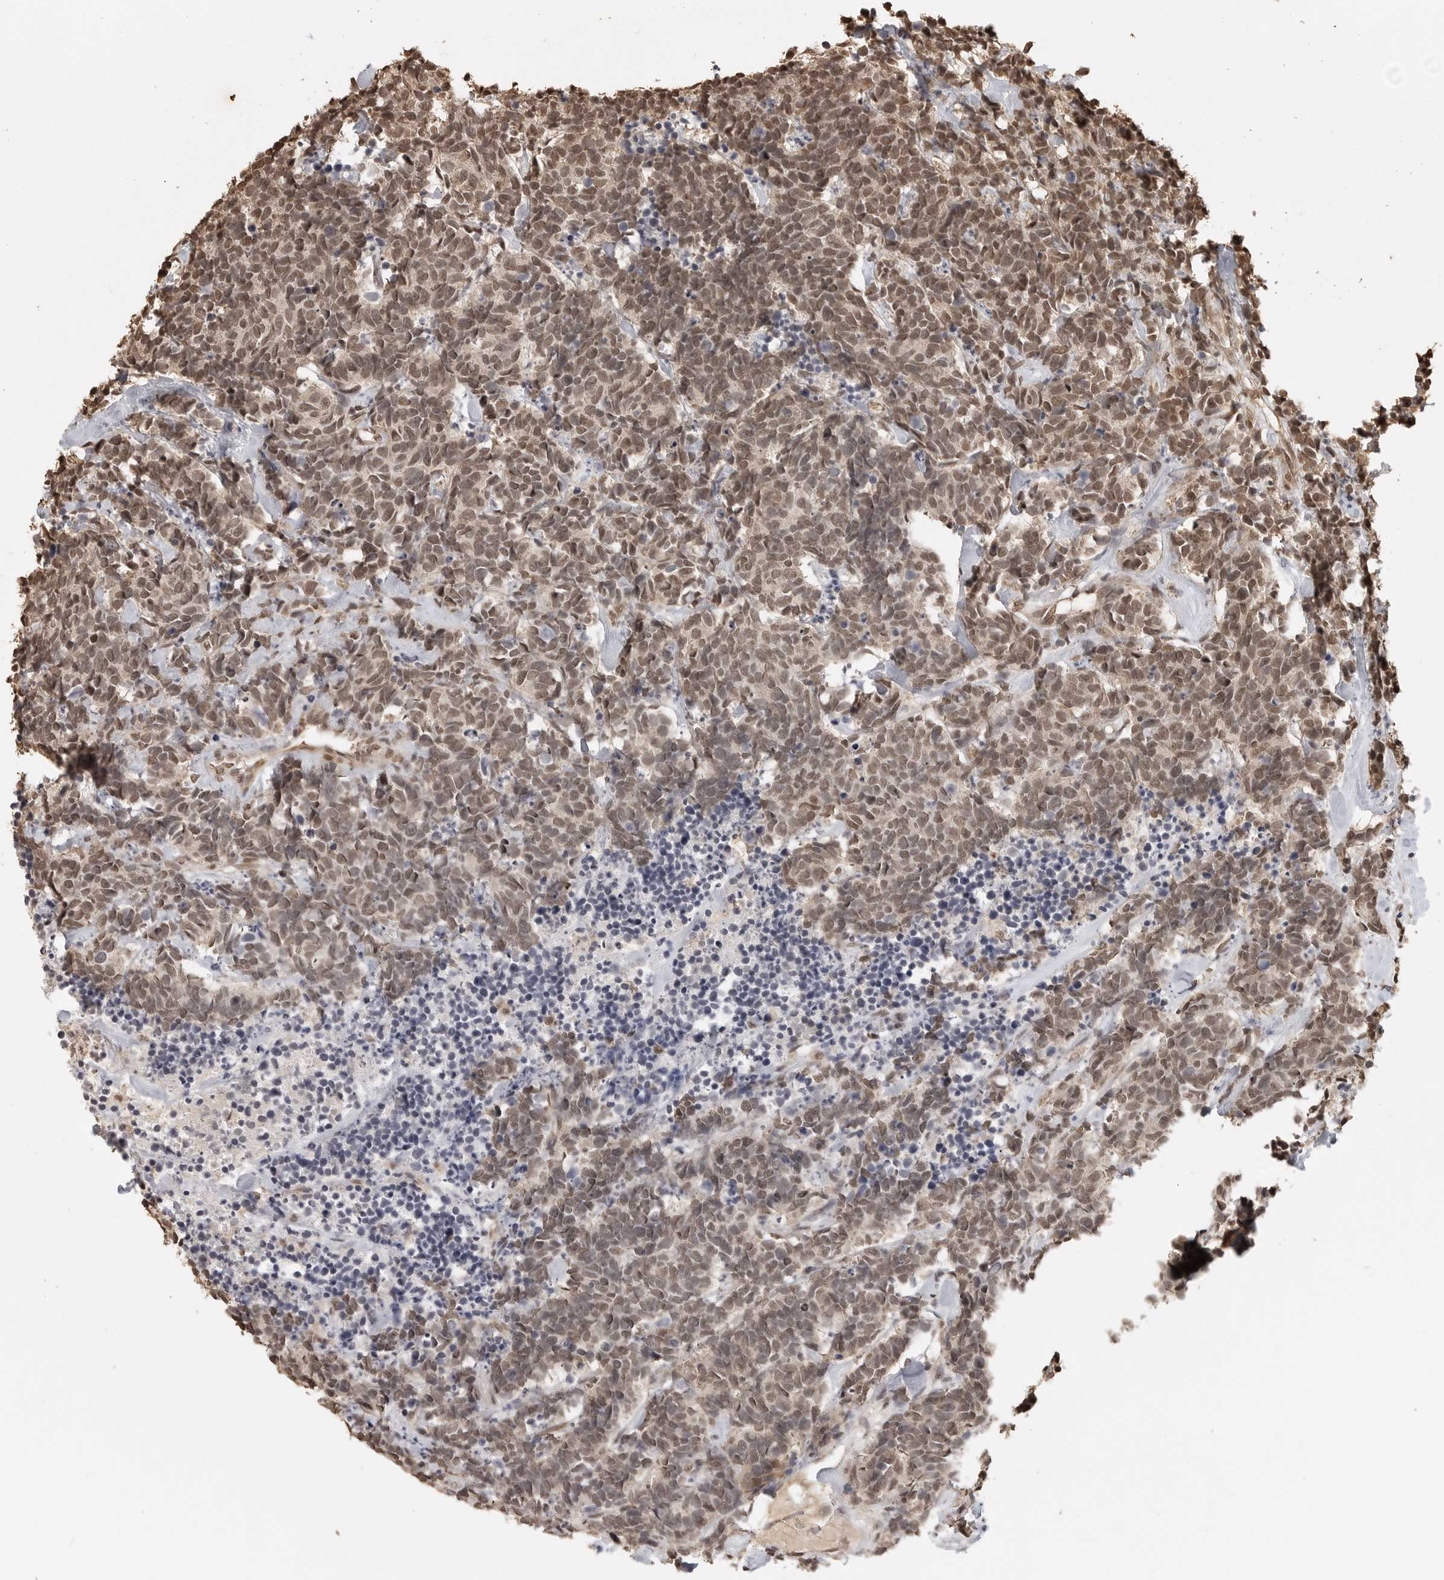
{"staining": {"intensity": "moderate", "quantity": ">75%", "location": "nuclear"}, "tissue": "carcinoid", "cell_type": "Tumor cells", "image_type": "cancer", "snomed": [{"axis": "morphology", "description": "Carcinoma, NOS"}, {"axis": "morphology", "description": "Carcinoid, malignant, NOS"}, {"axis": "topography", "description": "Urinary bladder"}], "caption": "IHC image of carcinoma stained for a protein (brown), which shows medium levels of moderate nuclear expression in approximately >75% of tumor cells.", "gene": "CLOCK", "patient": {"sex": "male", "age": 57}}